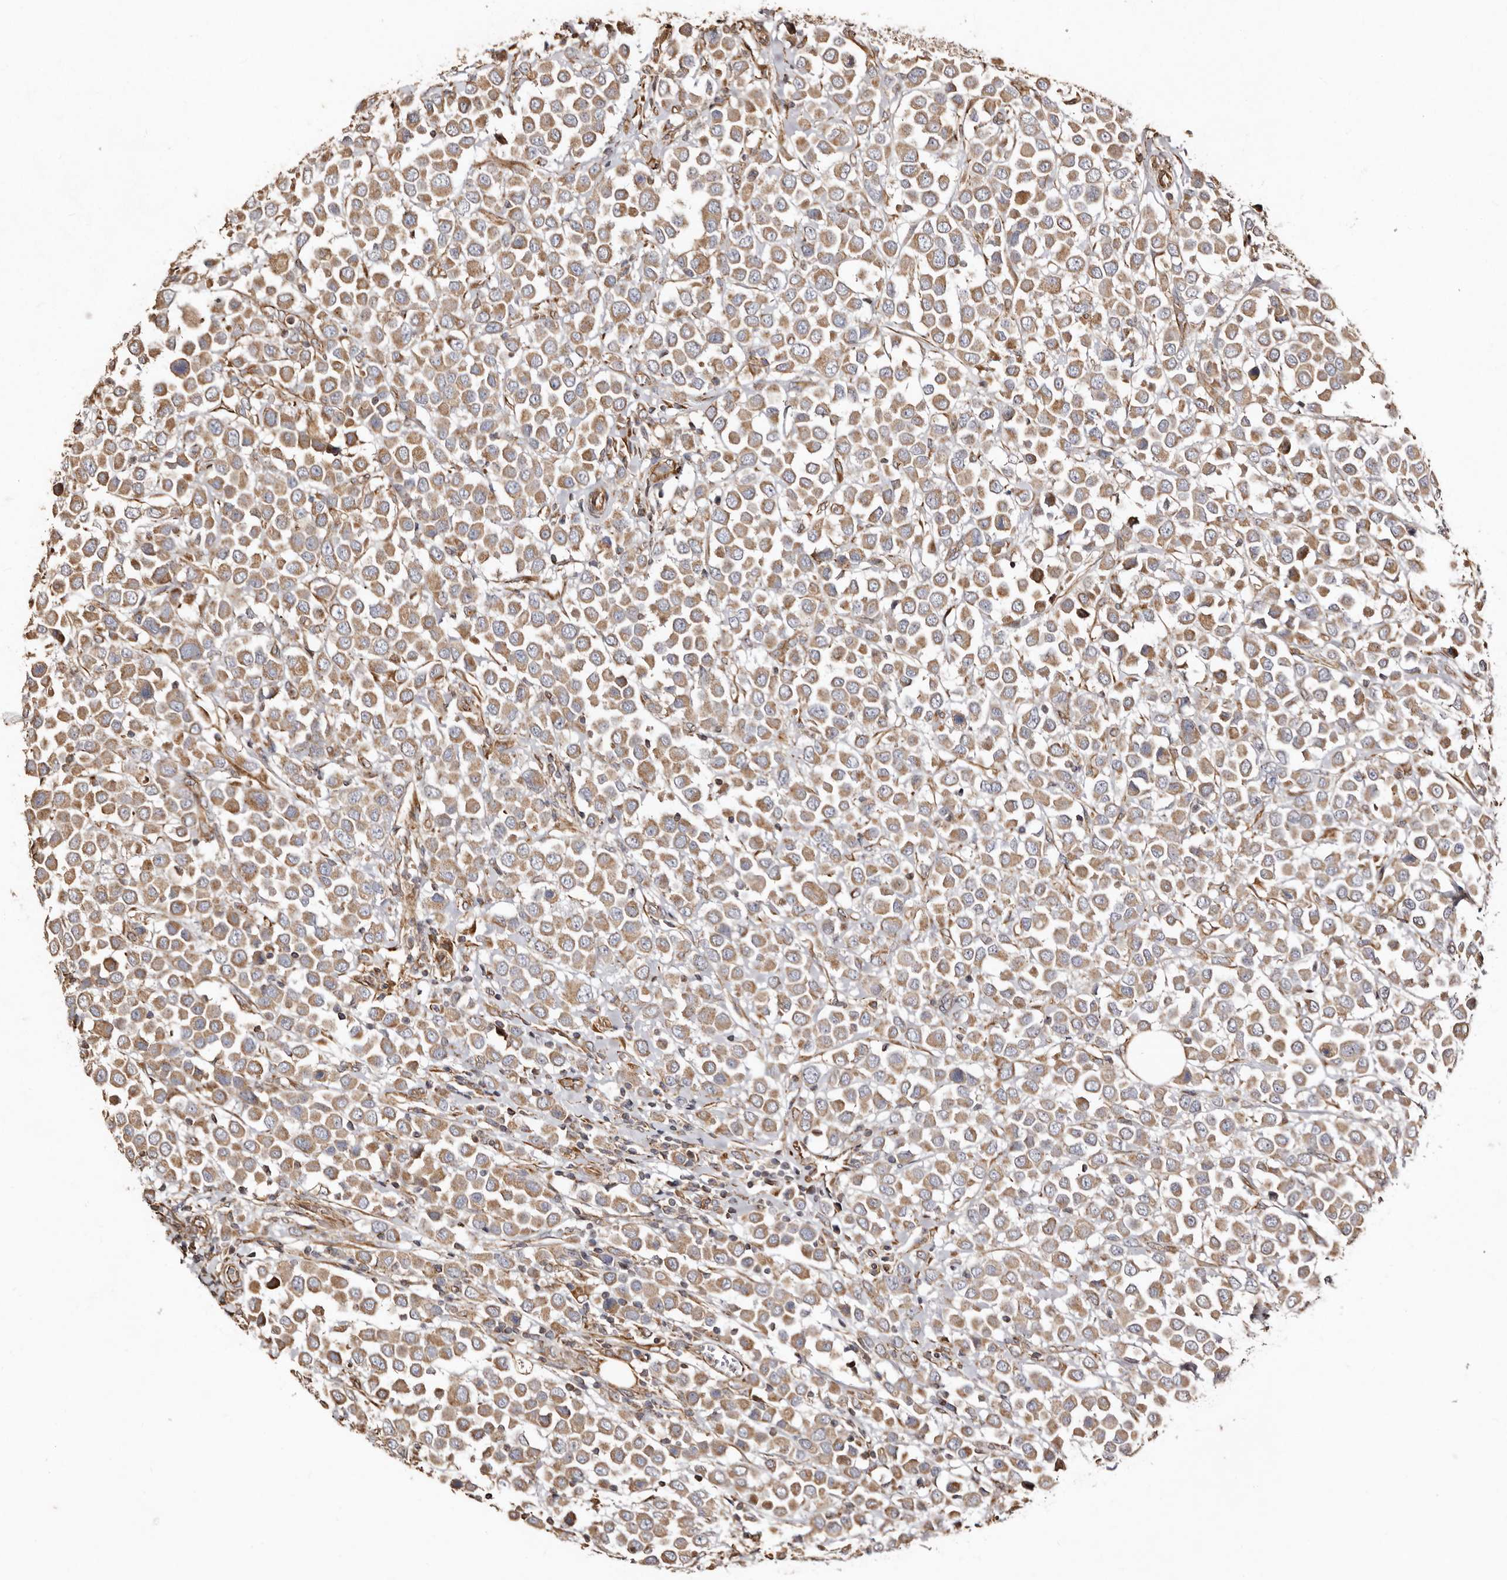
{"staining": {"intensity": "moderate", "quantity": ">75%", "location": "cytoplasmic/membranous"}, "tissue": "breast cancer", "cell_type": "Tumor cells", "image_type": "cancer", "snomed": [{"axis": "morphology", "description": "Duct carcinoma"}, {"axis": "topography", "description": "Breast"}], "caption": "Moderate cytoplasmic/membranous protein staining is appreciated in approximately >75% of tumor cells in breast infiltrating ductal carcinoma.", "gene": "MACC1", "patient": {"sex": "female", "age": 61}}